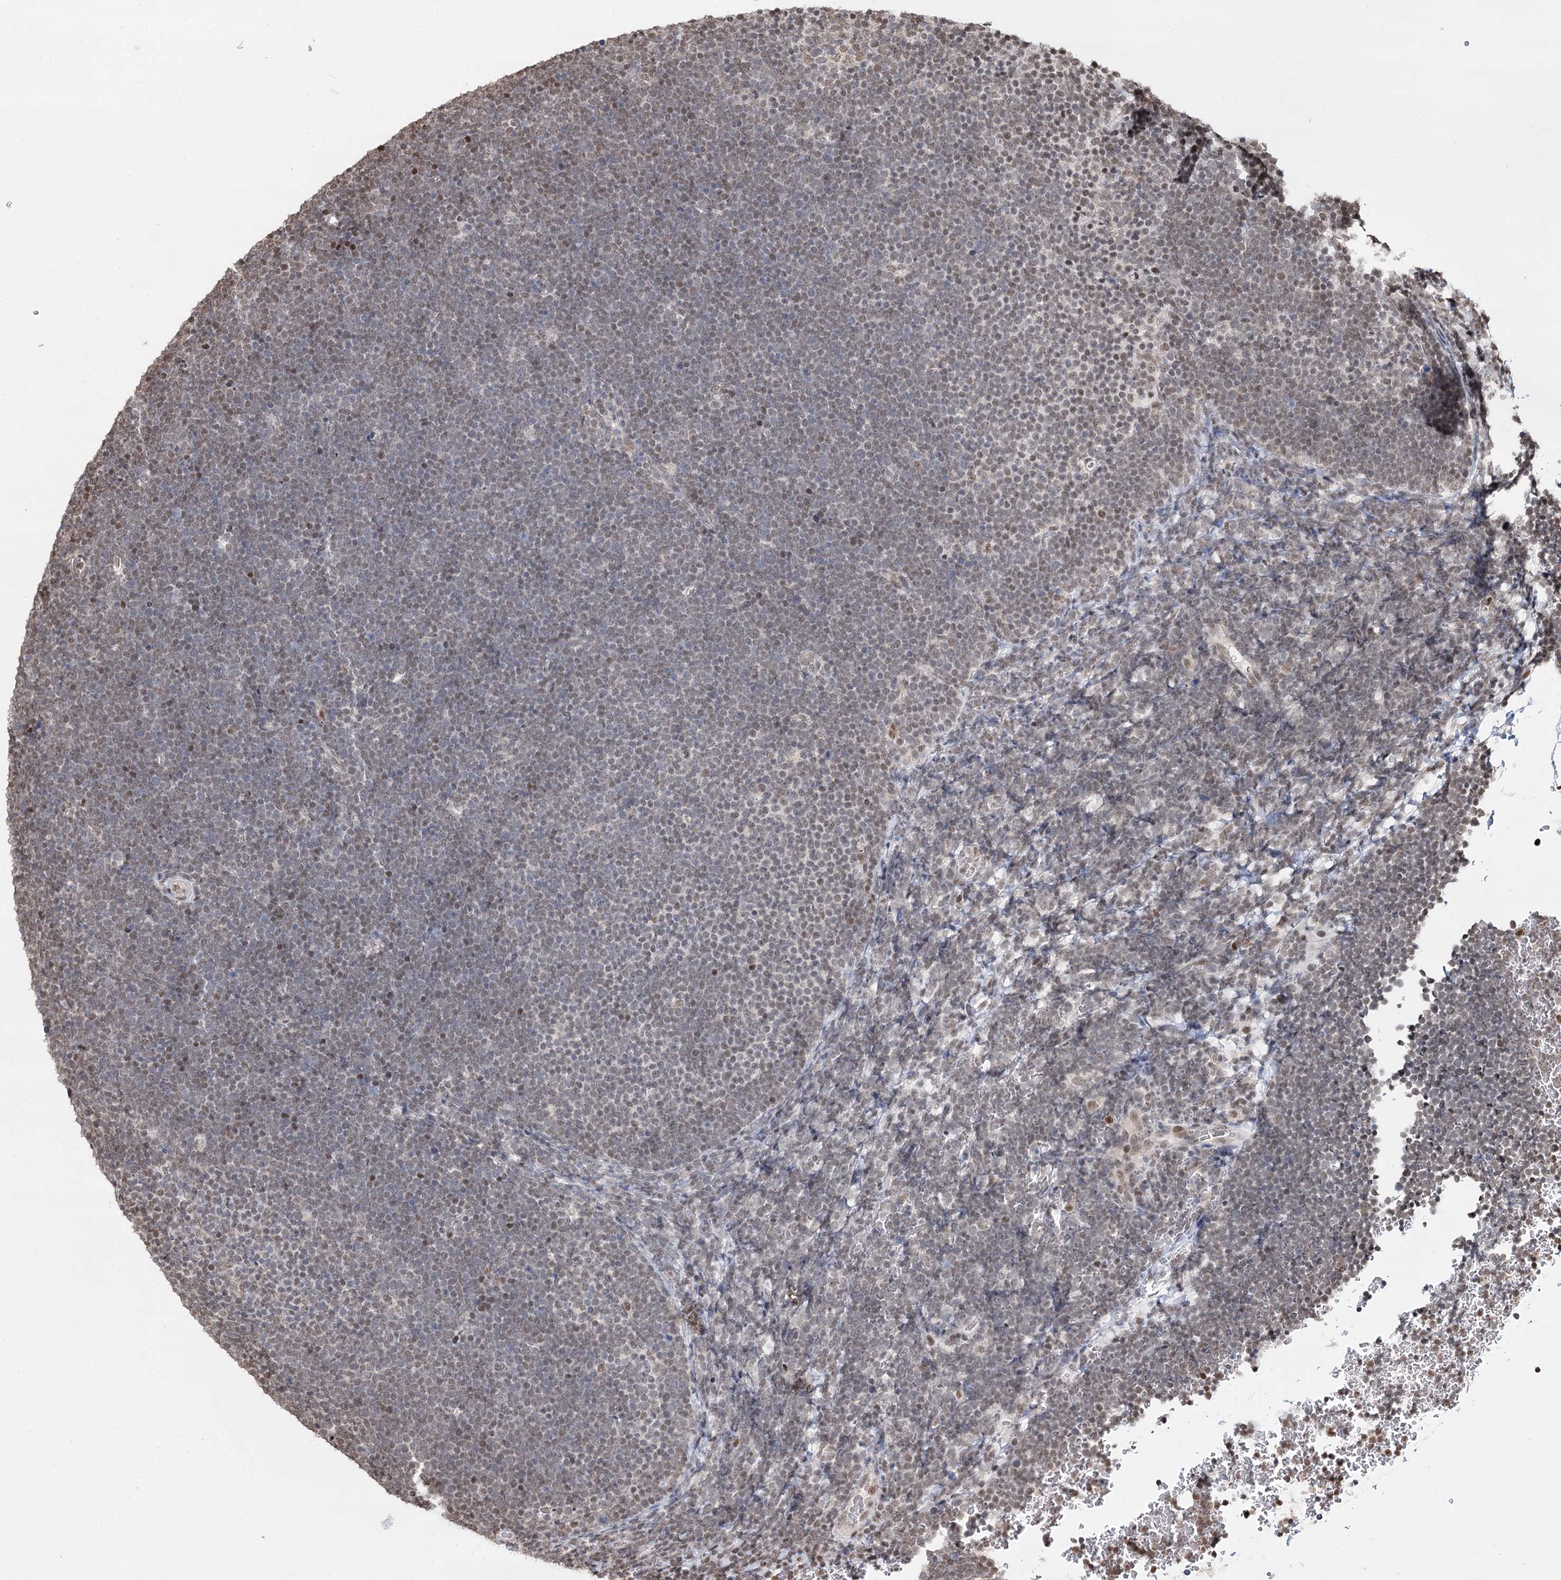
{"staining": {"intensity": "weak", "quantity": "25%-75%", "location": "nuclear"}, "tissue": "lymphoma", "cell_type": "Tumor cells", "image_type": "cancer", "snomed": [{"axis": "morphology", "description": "Malignant lymphoma, non-Hodgkin's type, High grade"}, {"axis": "topography", "description": "Lymph node"}], "caption": "A photomicrograph showing weak nuclear staining in approximately 25%-75% of tumor cells in lymphoma, as visualized by brown immunohistochemical staining.", "gene": "RPS27A", "patient": {"sex": "male", "age": 13}}